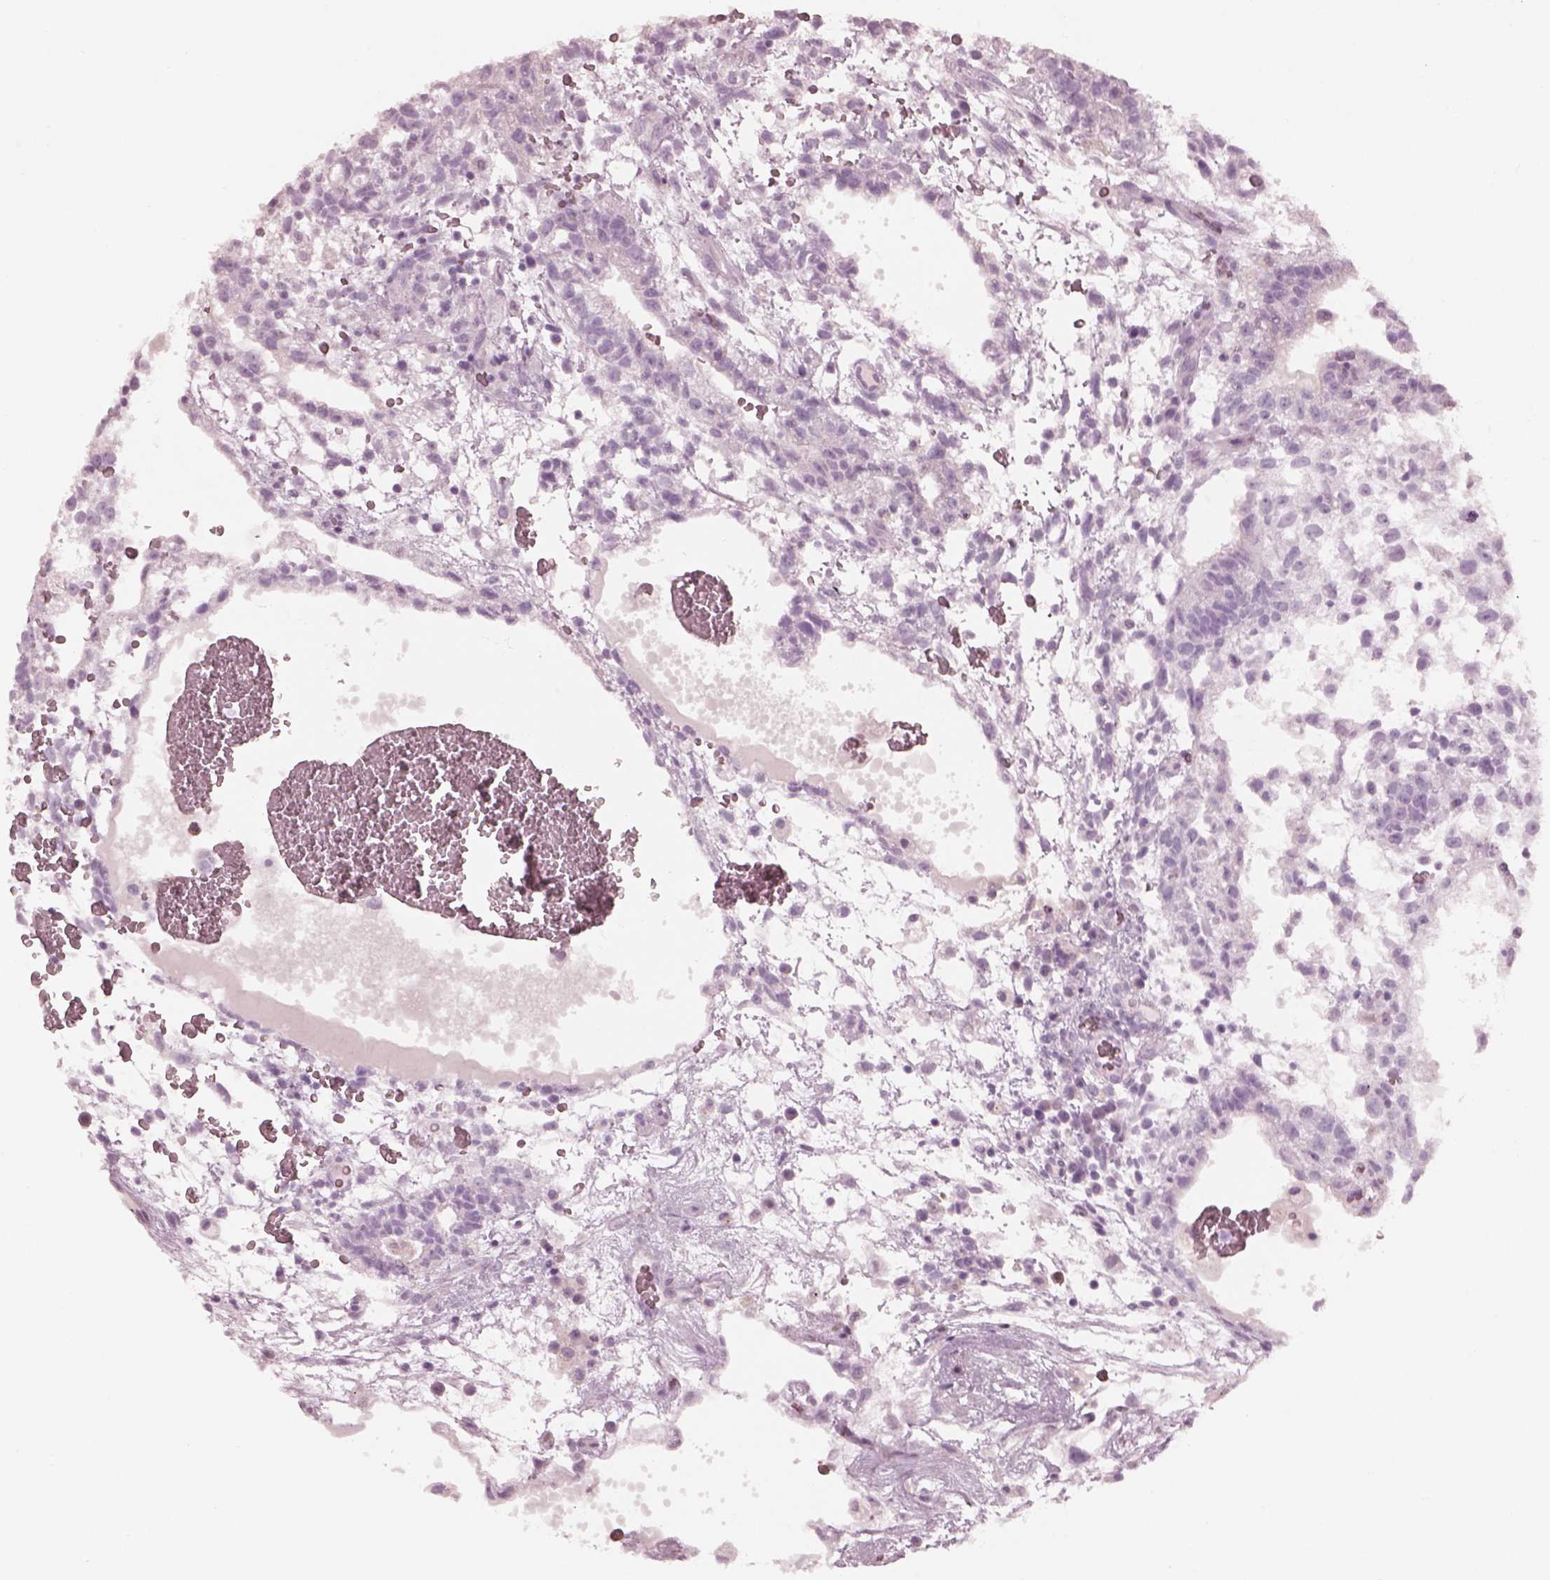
{"staining": {"intensity": "negative", "quantity": "none", "location": "none"}, "tissue": "testis cancer", "cell_type": "Tumor cells", "image_type": "cancer", "snomed": [{"axis": "morphology", "description": "Normal tissue, NOS"}, {"axis": "morphology", "description": "Carcinoma, Embryonal, NOS"}, {"axis": "topography", "description": "Testis"}], "caption": "Human testis embryonal carcinoma stained for a protein using IHC exhibits no staining in tumor cells.", "gene": "RSPH9", "patient": {"sex": "male", "age": 32}}